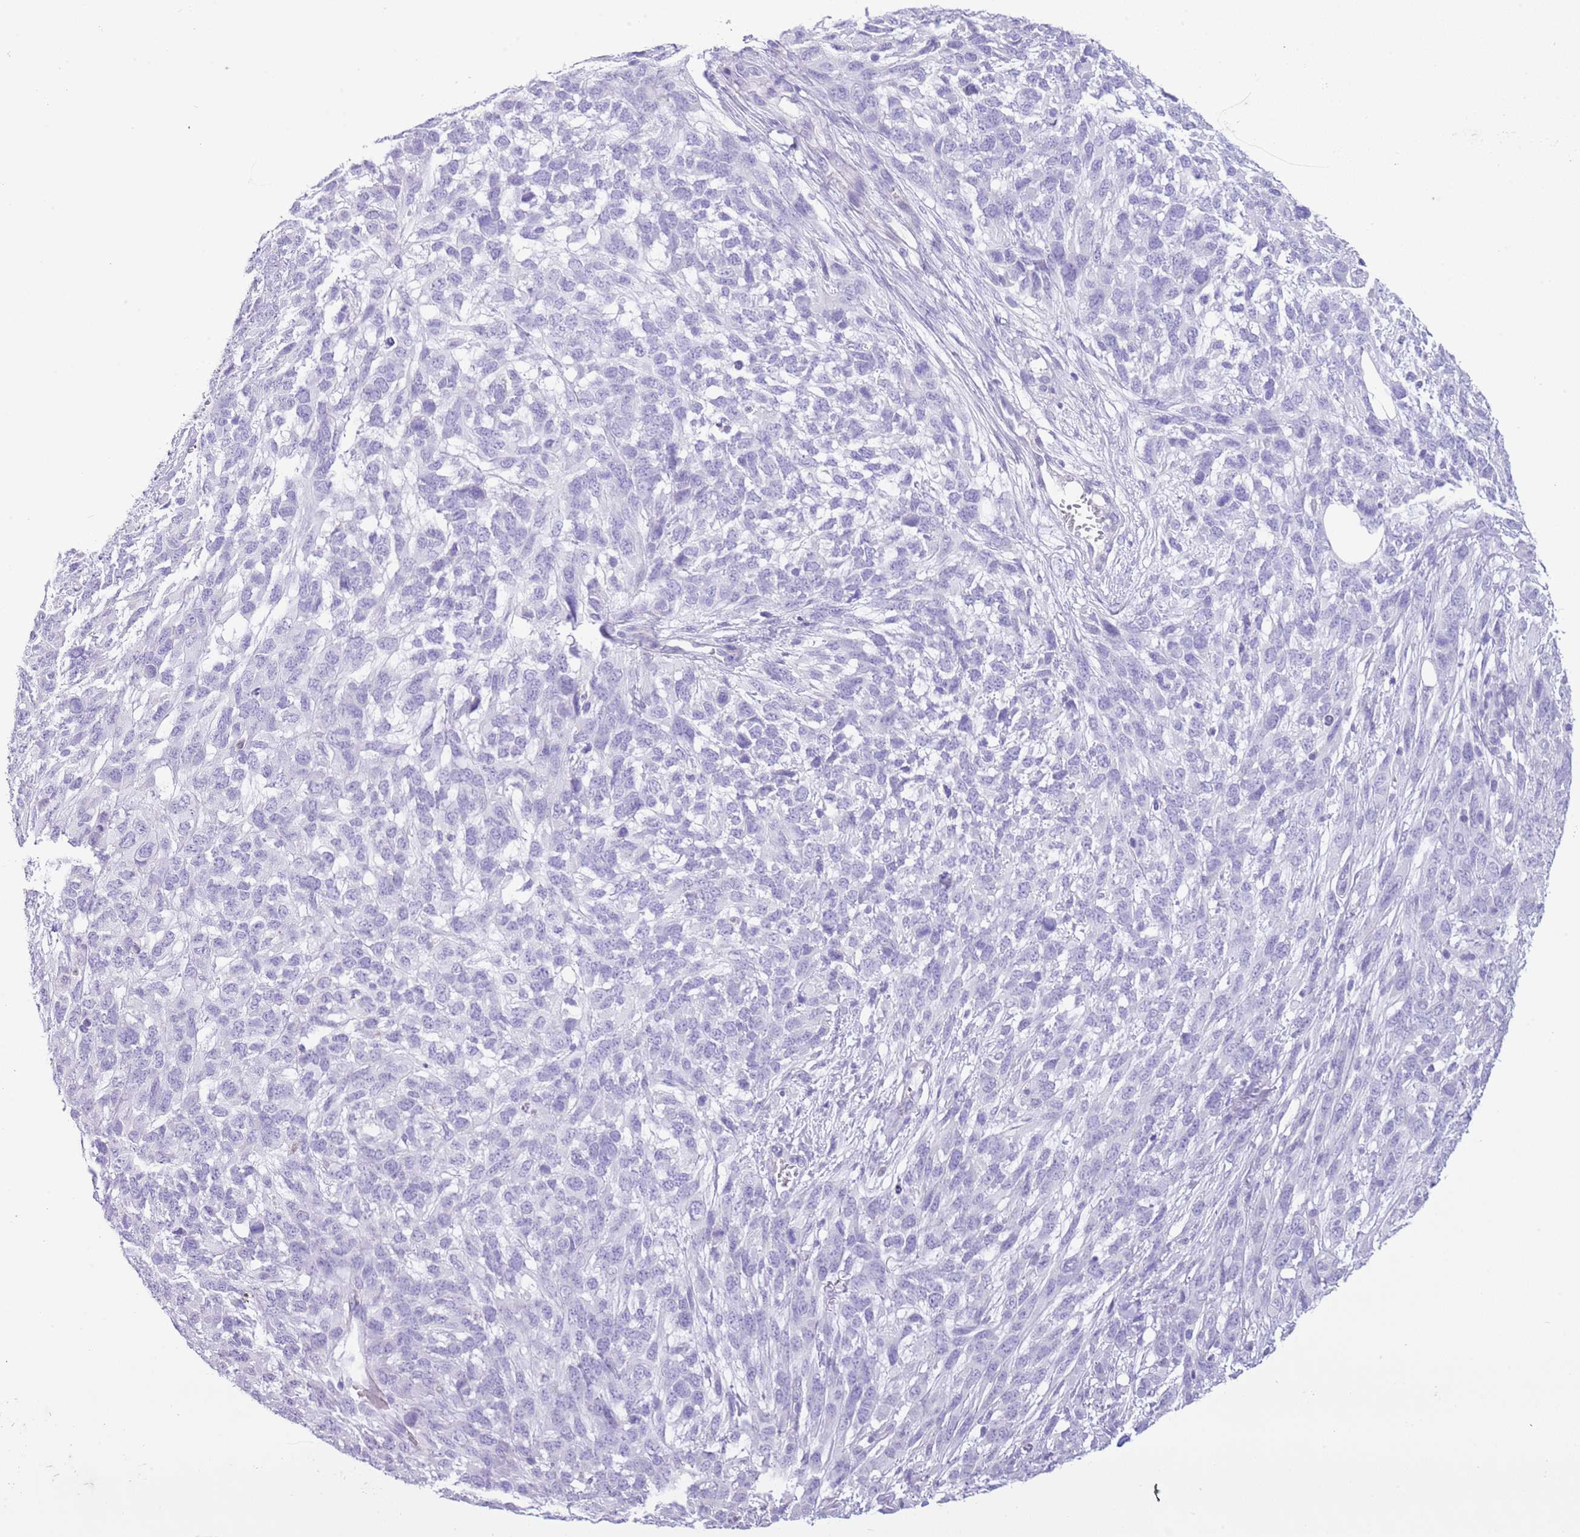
{"staining": {"intensity": "negative", "quantity": "none", "location": "none"}, "tissue": "melanoma", "cell_type": "Tumor cells", "image_type": "cancer", "snomed": [{"axis": "morphology", "description": "Normal morphology"}, {"axis": "morphology", "description": "Malignant melanoma, NOS"}, {"axis": "topography", "description": "Skin"}], "caption": "DAB immunohistochemical staining of human malignant melanoma demonstrates no significant staining in tumor cells.", "gene": "OR2Z1", "patient": {"sex": "female", "age": 72}}